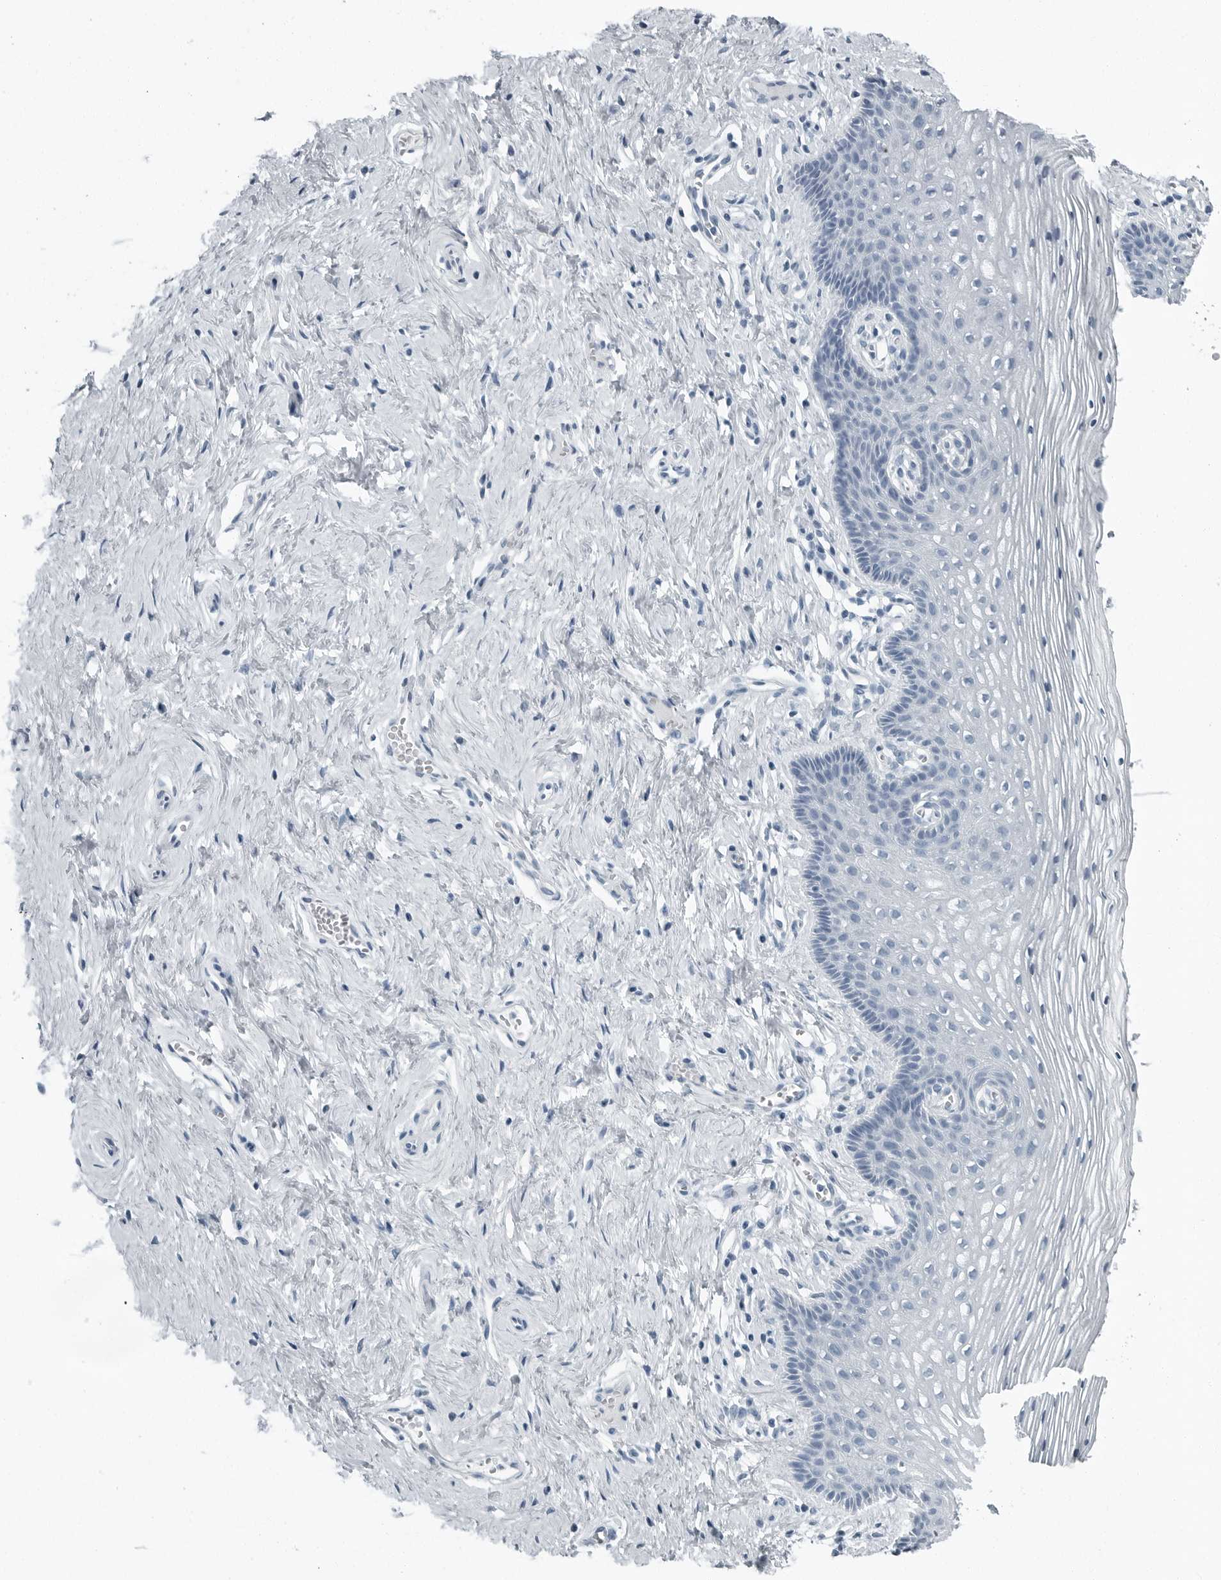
{"staining": {"intensity": "negative", "quantity": "none", "location": "none"}, "tissue": "vagina", "cell_type": "Squamous epithelial cells", "image_type": "normal", "snomed": [{"axis": "morphology", "description": "Normal tissue, NOS"}, {"axis": "topography", "description": "Vagina"}], "caption": "DAB immunohistochemical staining of unremarkable vagina shows no significant positivity in squamous epithelial cells.", "gene": "ZPBP2", "patient": {"sex": "female", "age": 32}}